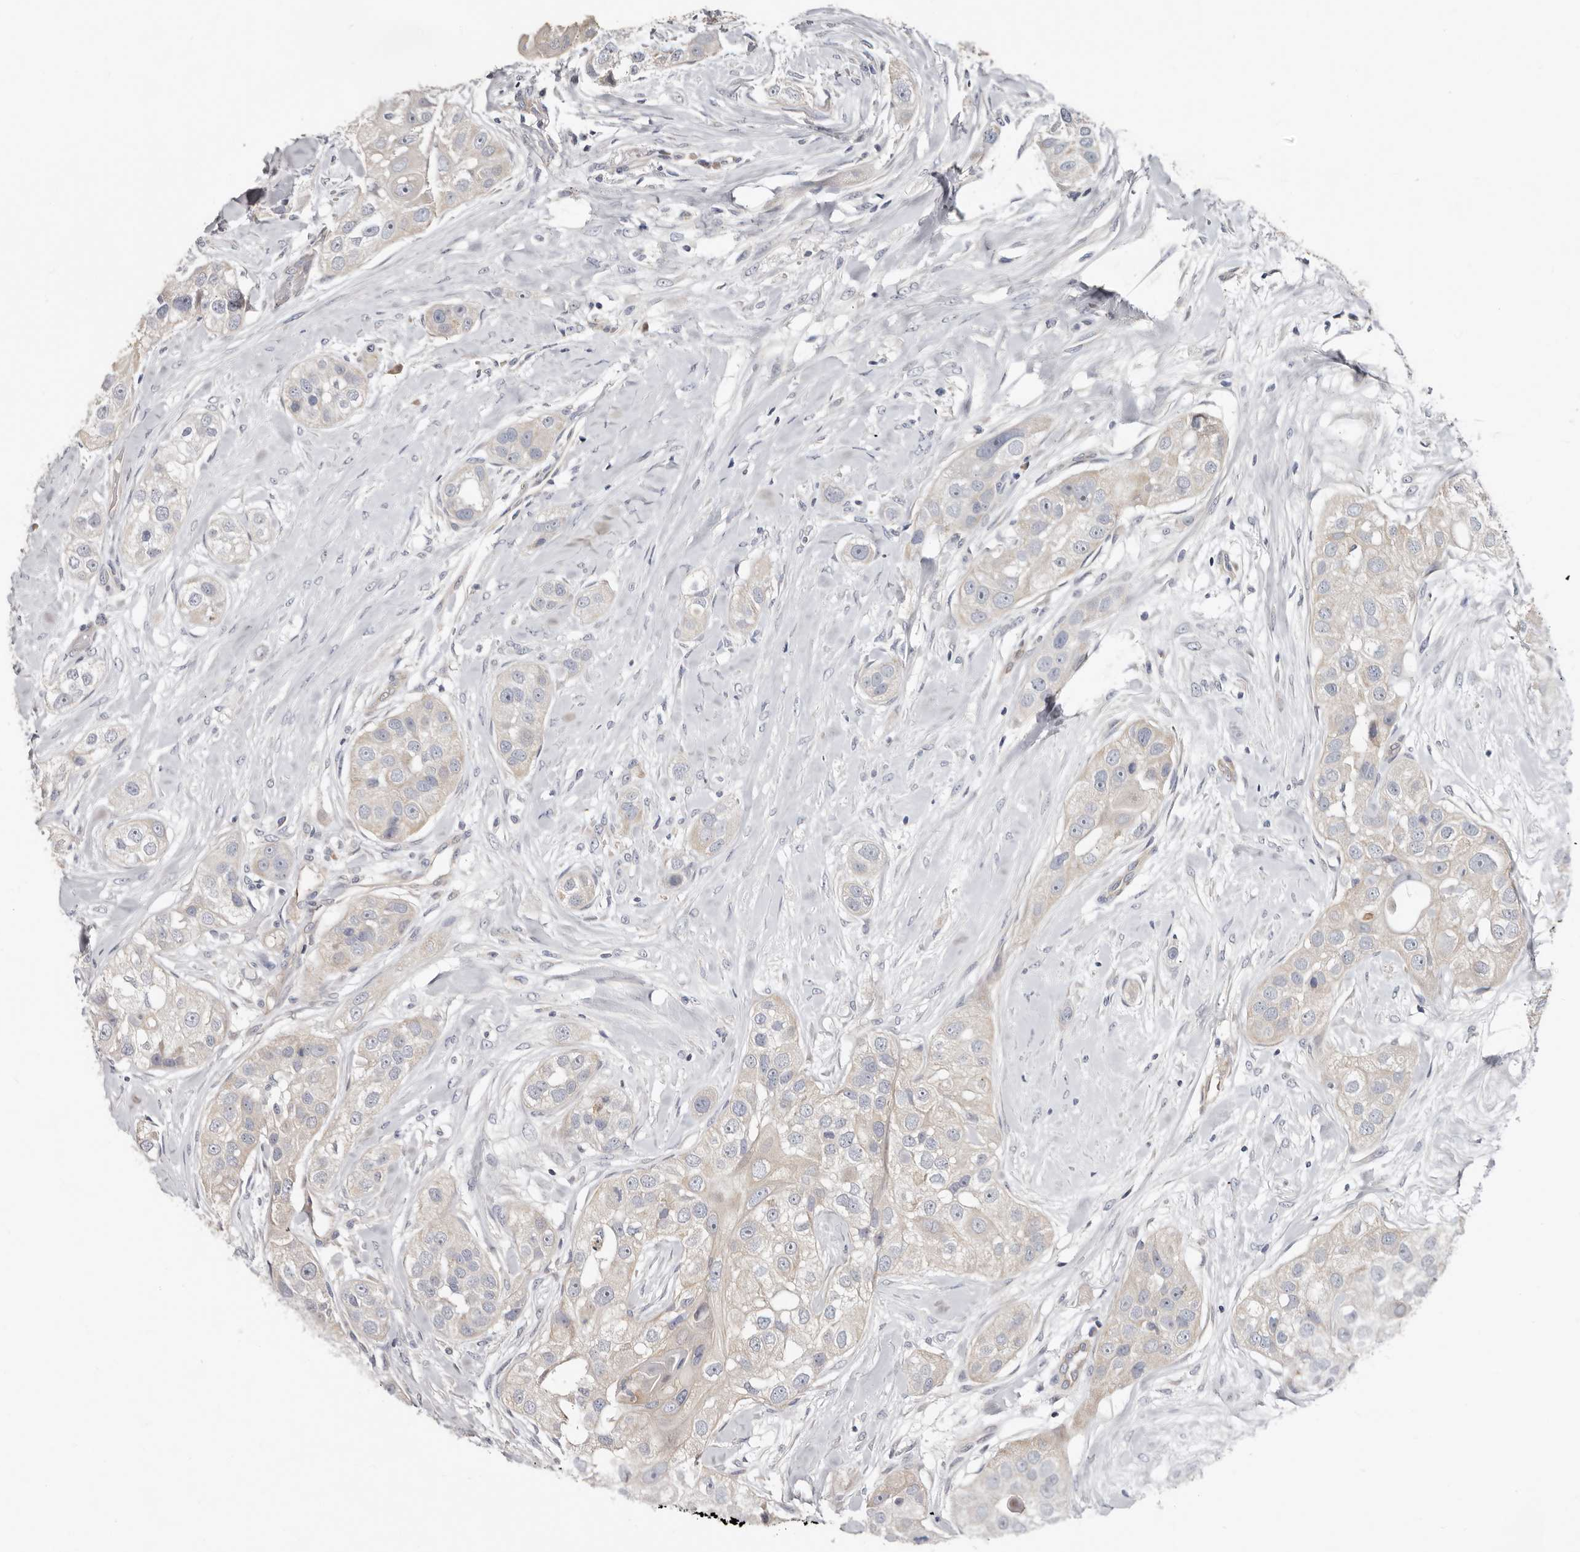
{"staining": {"intensity": "negative", "quantity": "none", "location": "none"}, "tissue": "head and neck cancer", "cell_type": "Tumor cells", "image_type": "cancer", "snomed": [{"axis": "morphology", "description": "Normal tissue, NOS"}, {"axis": "morphology", "description": "Squamous cell carcinoma, NOS"}, {"axis": "topography", "description": "Skeletal muscle"}, {"axis": "topography", "description": "Head-Neck"}], "caption": "Squamous cell carcinoma (head and neck) was stained to show a protein in brown. There is no significant positivity in tumor cells.", "gene": "SPTA1", "patient": {"sex": "male", "age": 51}}